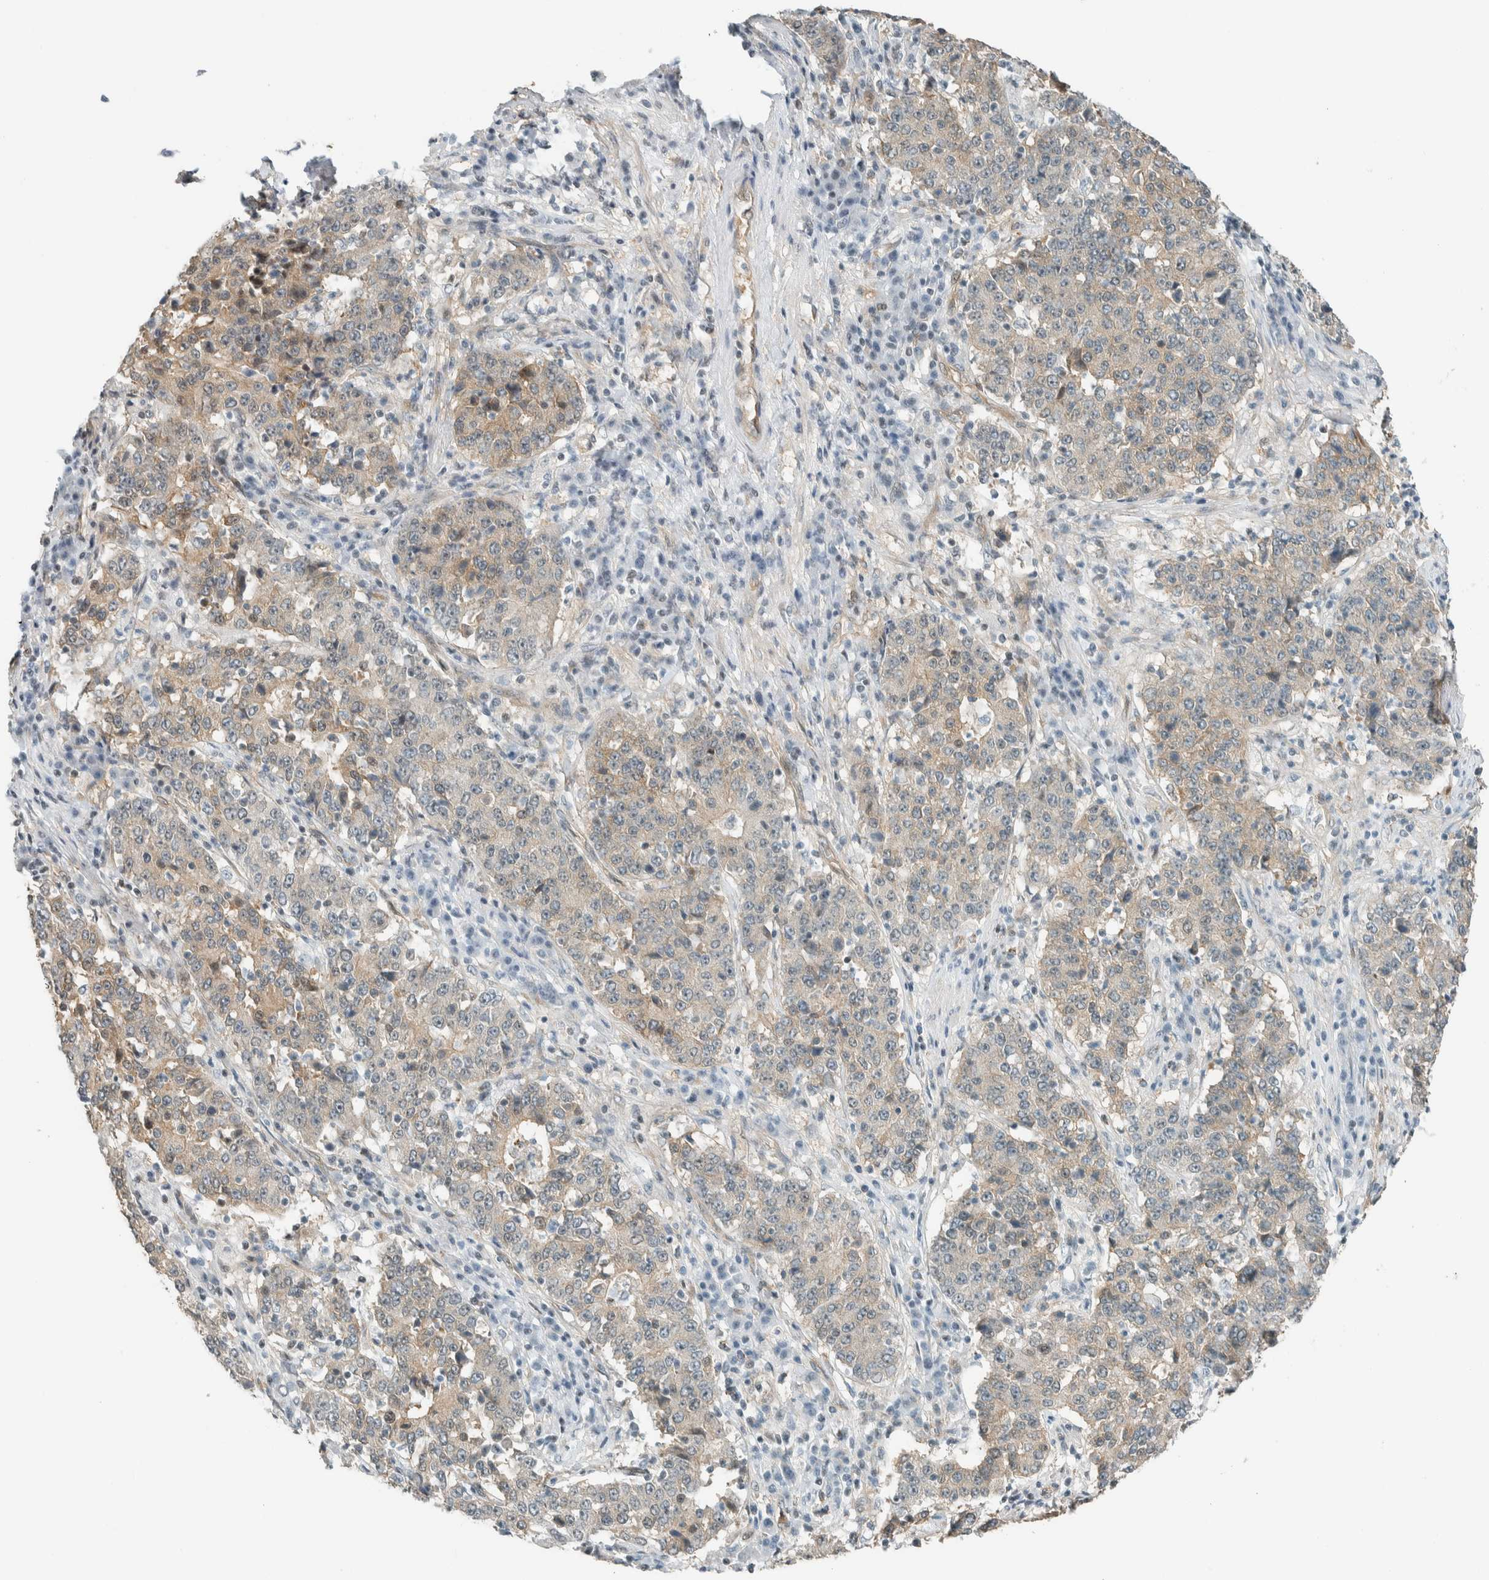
{"staining": {"intensity": "weak", "quantity": "25%-75%", "location": "cytoplasmic/membranous"}, "tissue": "stomach cancer", "cell_type": "Tumor cells", "image_type": "cancer", "snomed": [{"axis": "morphology", "description": "Adenocarcinoma, NOS"}, {"axis": "topography", "description": "Stomach"}], "caption": "The histopathology image demonstrates staining of stomach cancer (adenocarcinoma), revealing weak cytoplasmic/membranous protein positivity (brown color) within tumor cells.", "gene": "NIBAN2", "patient": {"sex": "male", "age": 59}}